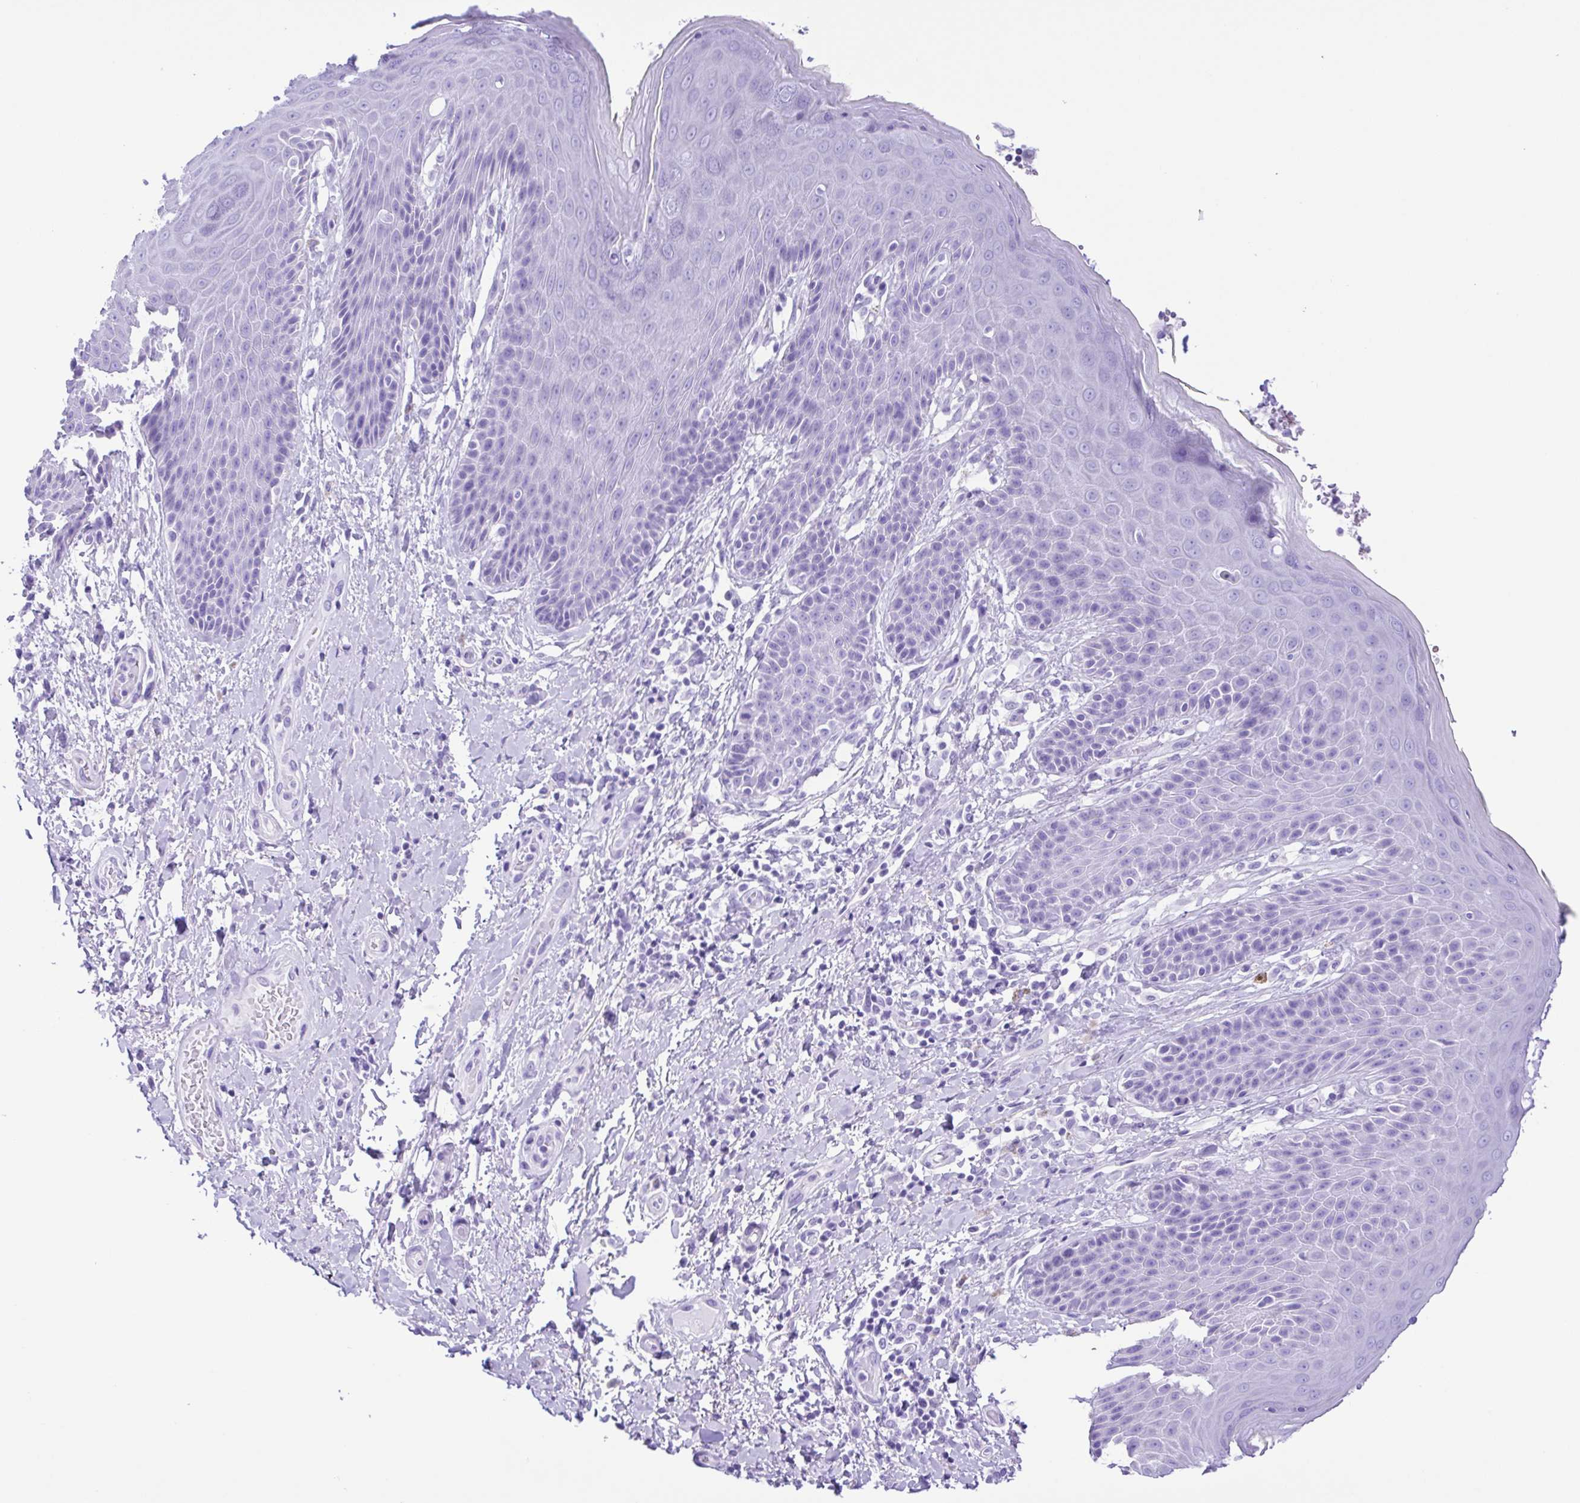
{"staining": {"intensity": "negative", "quantity": "none", "location": "none"}, "tissue": "skin", "cell_type": "Epidermal cells", "image_type": "normal", "snomed": [{"axis": "morphology", "description": "Normal tissue, NOS"}, {"axis": "topography", "description": "Anal"}, {"axis": "topography", "description": "Peripheral nerve tissue"}], "caption": "A high-resolution photomicrograph shows immunohistochemistry (IHC) staining of benign skin, which shows no significant staining in epidermal cells. (DAB IHC visualized using brightfield microscopy, high magnification).", "gene": "ERP27", "patient": {"sex": "male", "age": 51}}